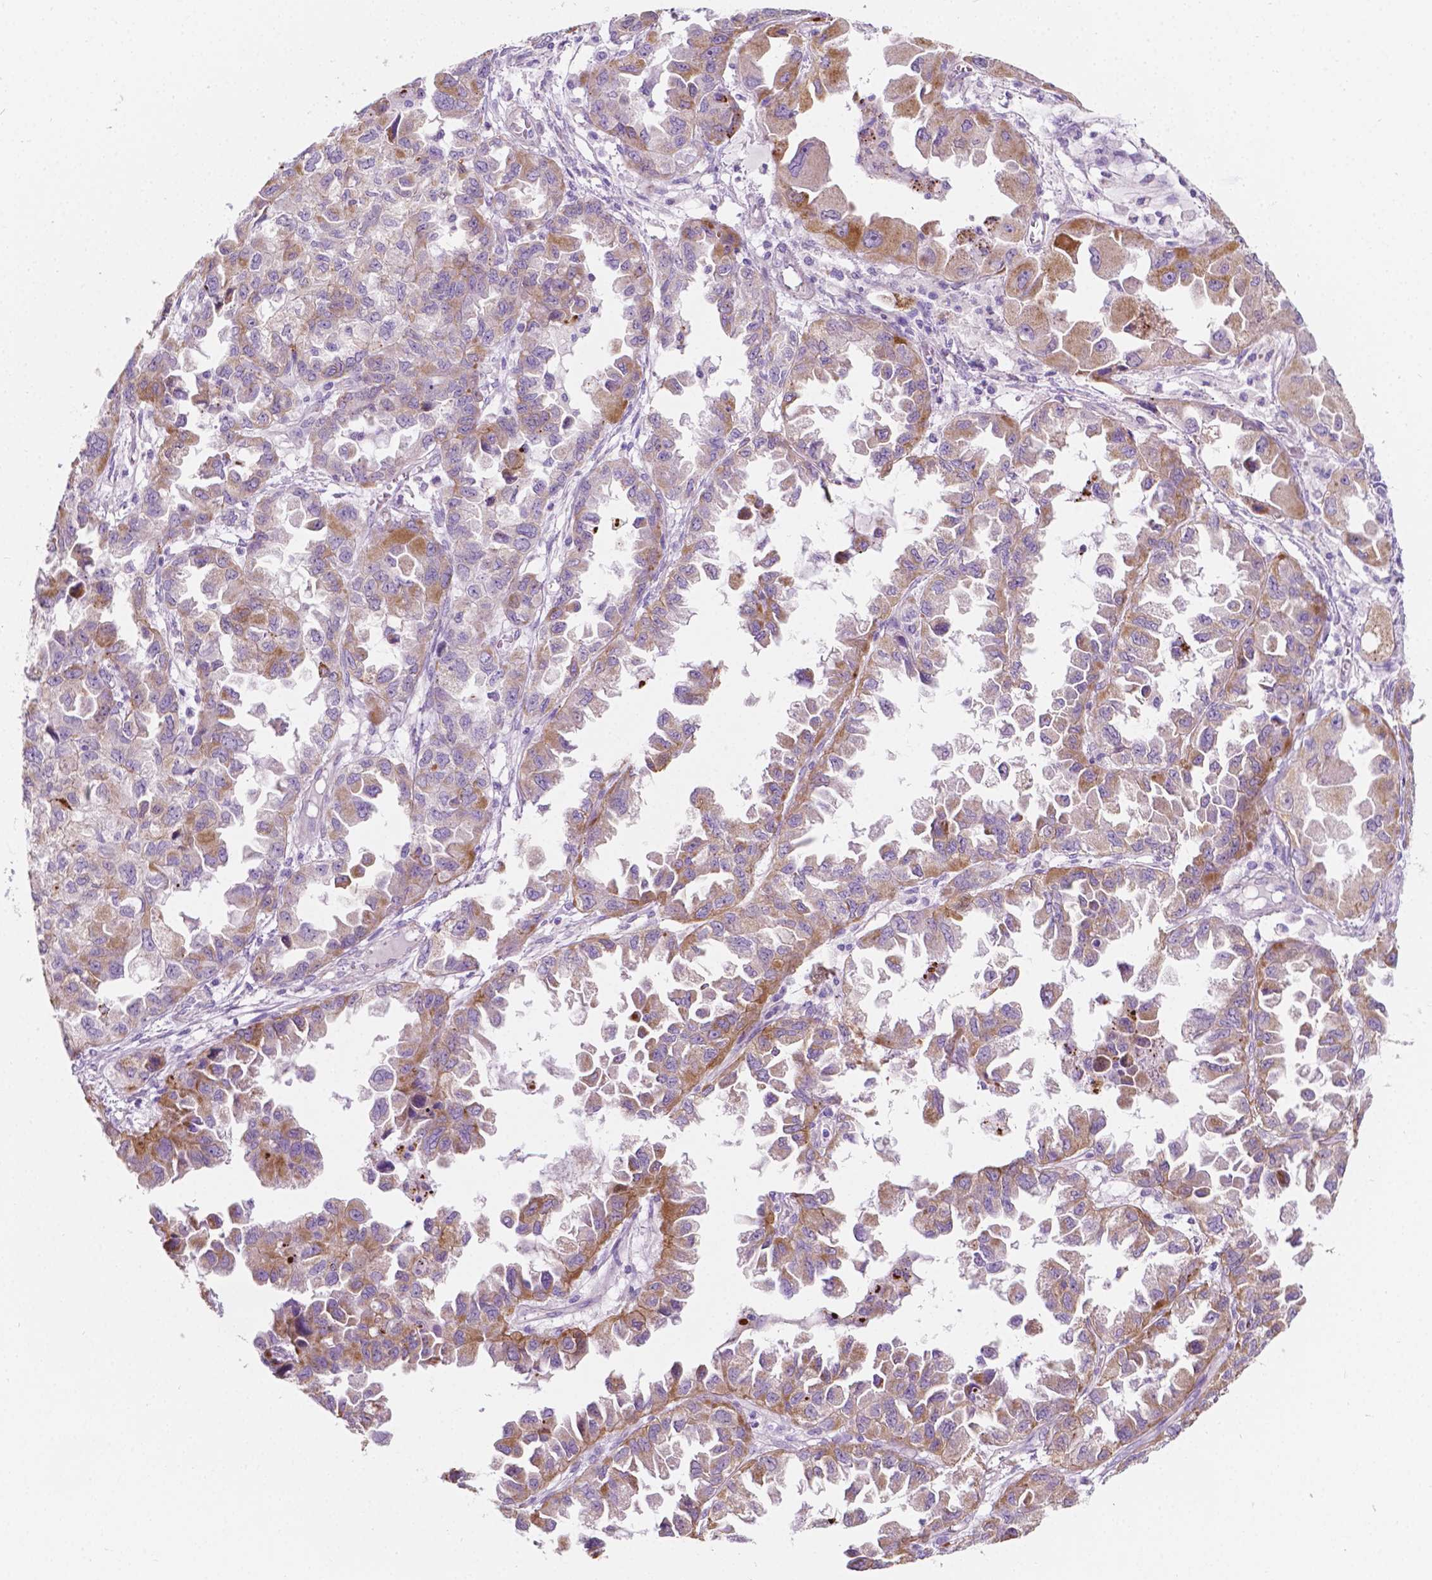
{"staining": {"intensity": "moderate", "quantity": "25%-75%", "location": "cytoplasmic/membranous"}, "tissue": "ovarian cancer", "cell_type": "Tumor cells", "image_type": "cancer", "snomed": [{"axis": "morphology", "description": "Cystadenocarcinoma, serous, NOS"}, {"axis": "topography", "description": "Ovary"}], "caption": "Protein expression analysis of human ovarian cancer reveals moderate cytoplasmic/membranous positivity in about 25%-75% of tumor cells. The staining was performed using DAB (3,3'-diaminobenzidine), with brown indicating positive protein expression. Nuclei are stained blue with hematoxylin.", "gene": "NOS1AP", "patient": {"sex": "female", "age": 84}}